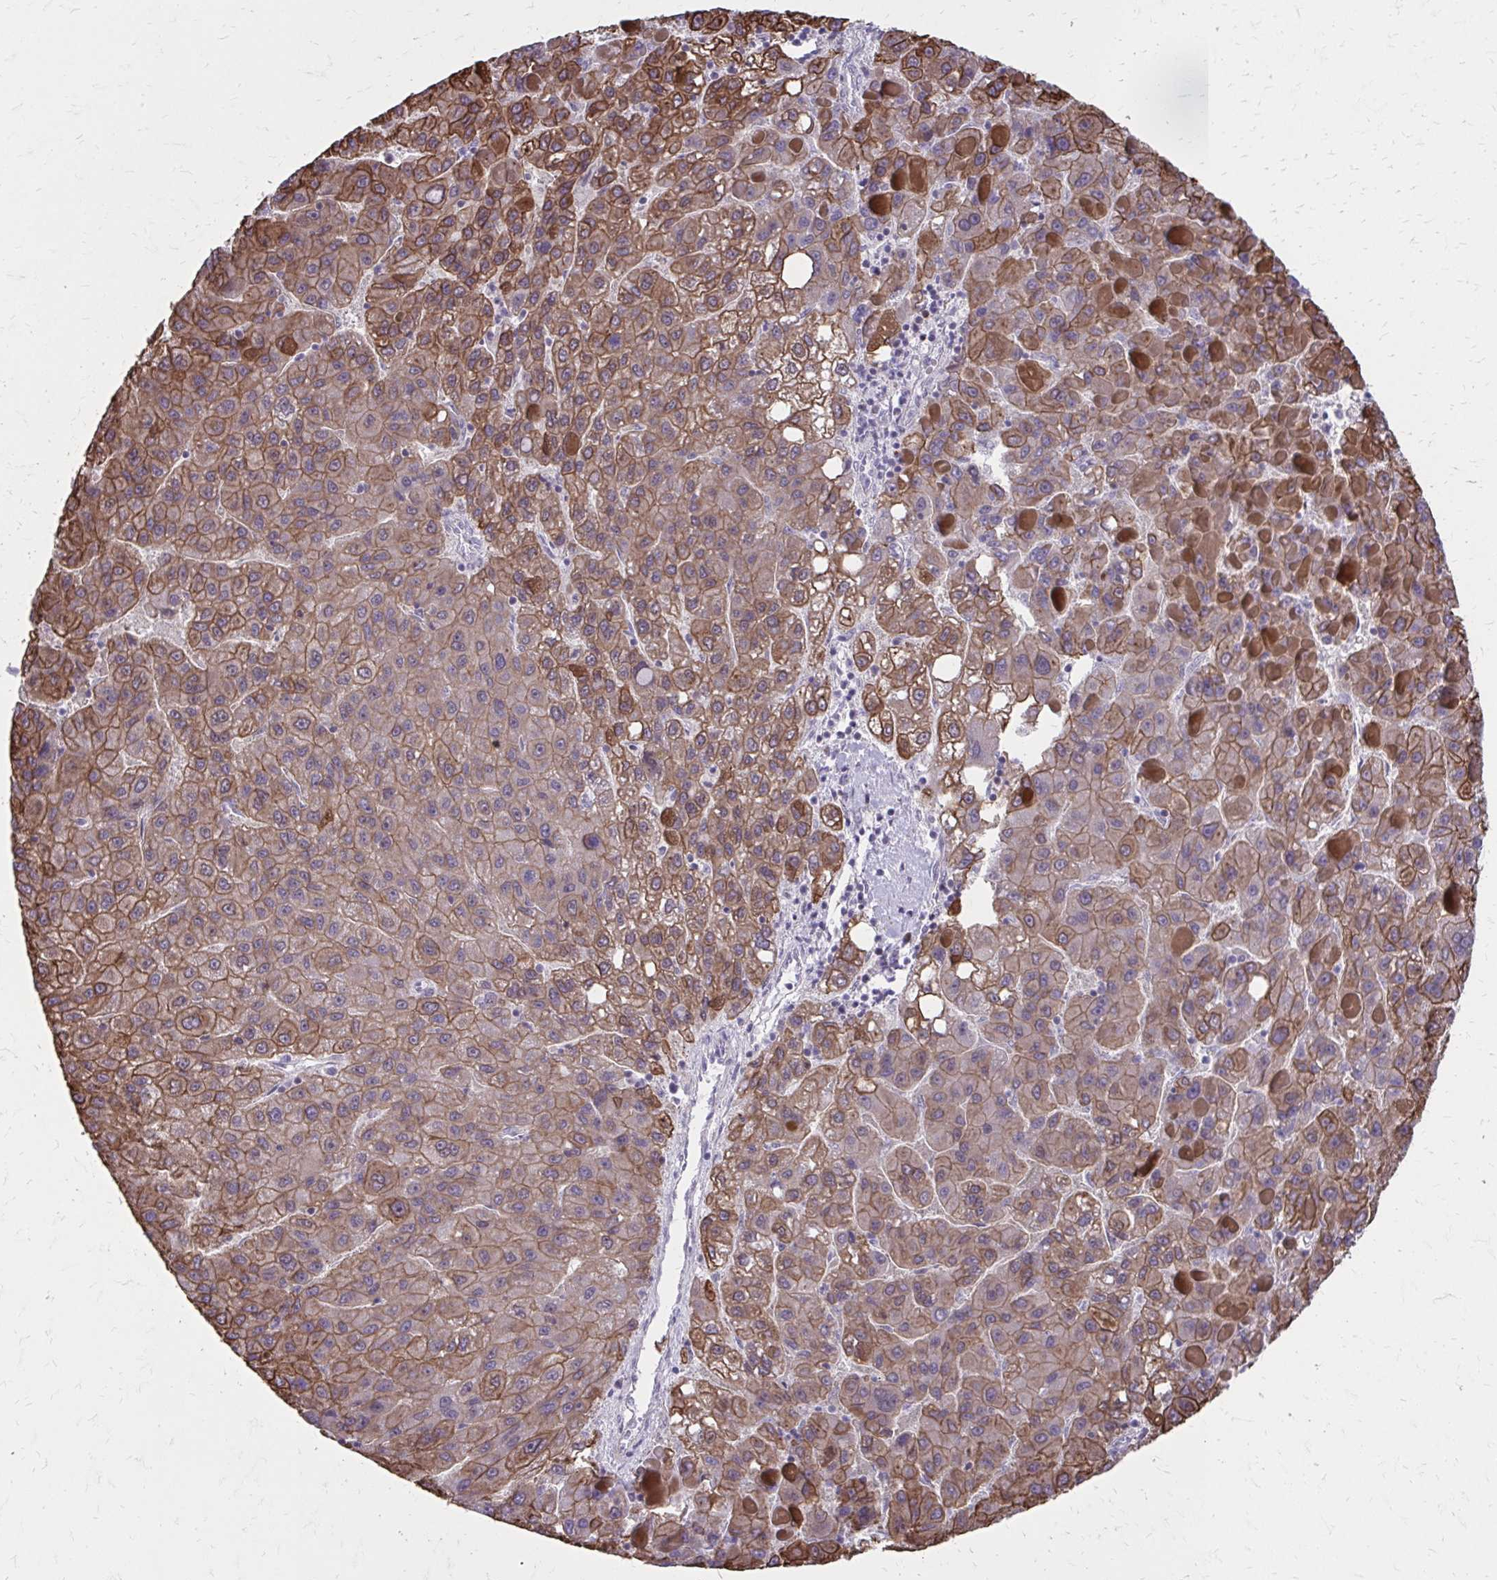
{"staining": {"intensity": "strong", "quantity": ">75%", "location": "cytoplasmic/membranous"}, "tissue": "liver cancer", "cell_type": "Tumor cells", "image_type": "cancer", "snomed": [{"axis": "morphology", "description": "Carcinoma, Hepatocellular, NOS"}, {"axis": "topography", "description": "Liver"}], "caption": "There is high levels of strong cytoplasmic/membranous expression in tumor cells of hepatocellular carcinoma (liver), as demonstrated by immunohistochemical staining (brown color).", "gene": "ANKRD30B", "patient": {"sex": "female", "age": 82}}